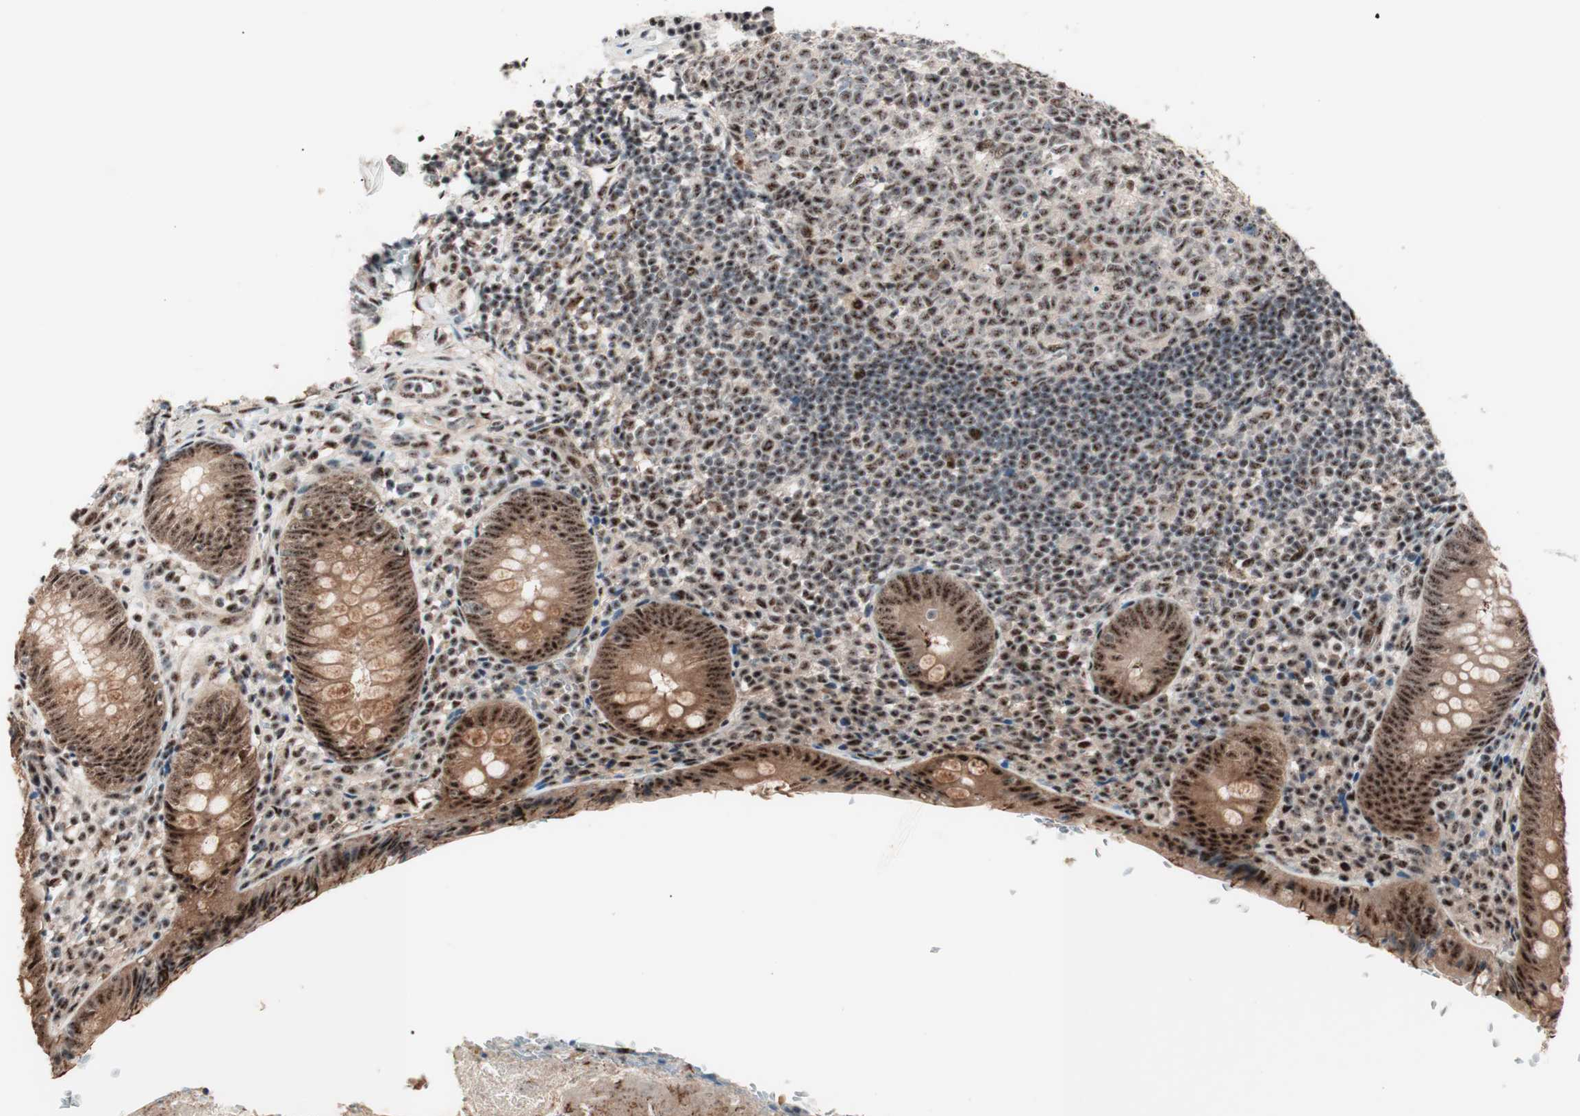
{"staining": {"intensity": "strong", "quantity": ">75%", "location": "cytoplasmic/membranous,nuclear"}, "tissue": "appendix", "cell_type": "Glandular cells", "image_type": "normal", "snomed": [{"axis": "morphology", "description": "Normal tissue, NOS"}, {"axis": "topography", "description": "Appendix"}], "caption": "Human appendix stained for a protein (brown) demonstrates strong cytoplasmic/membranous,nuclear positive staining in approximately >75% of glandular cells.", "gene": "NR5A2", "patient": {"sex": "female", "age": 10}}